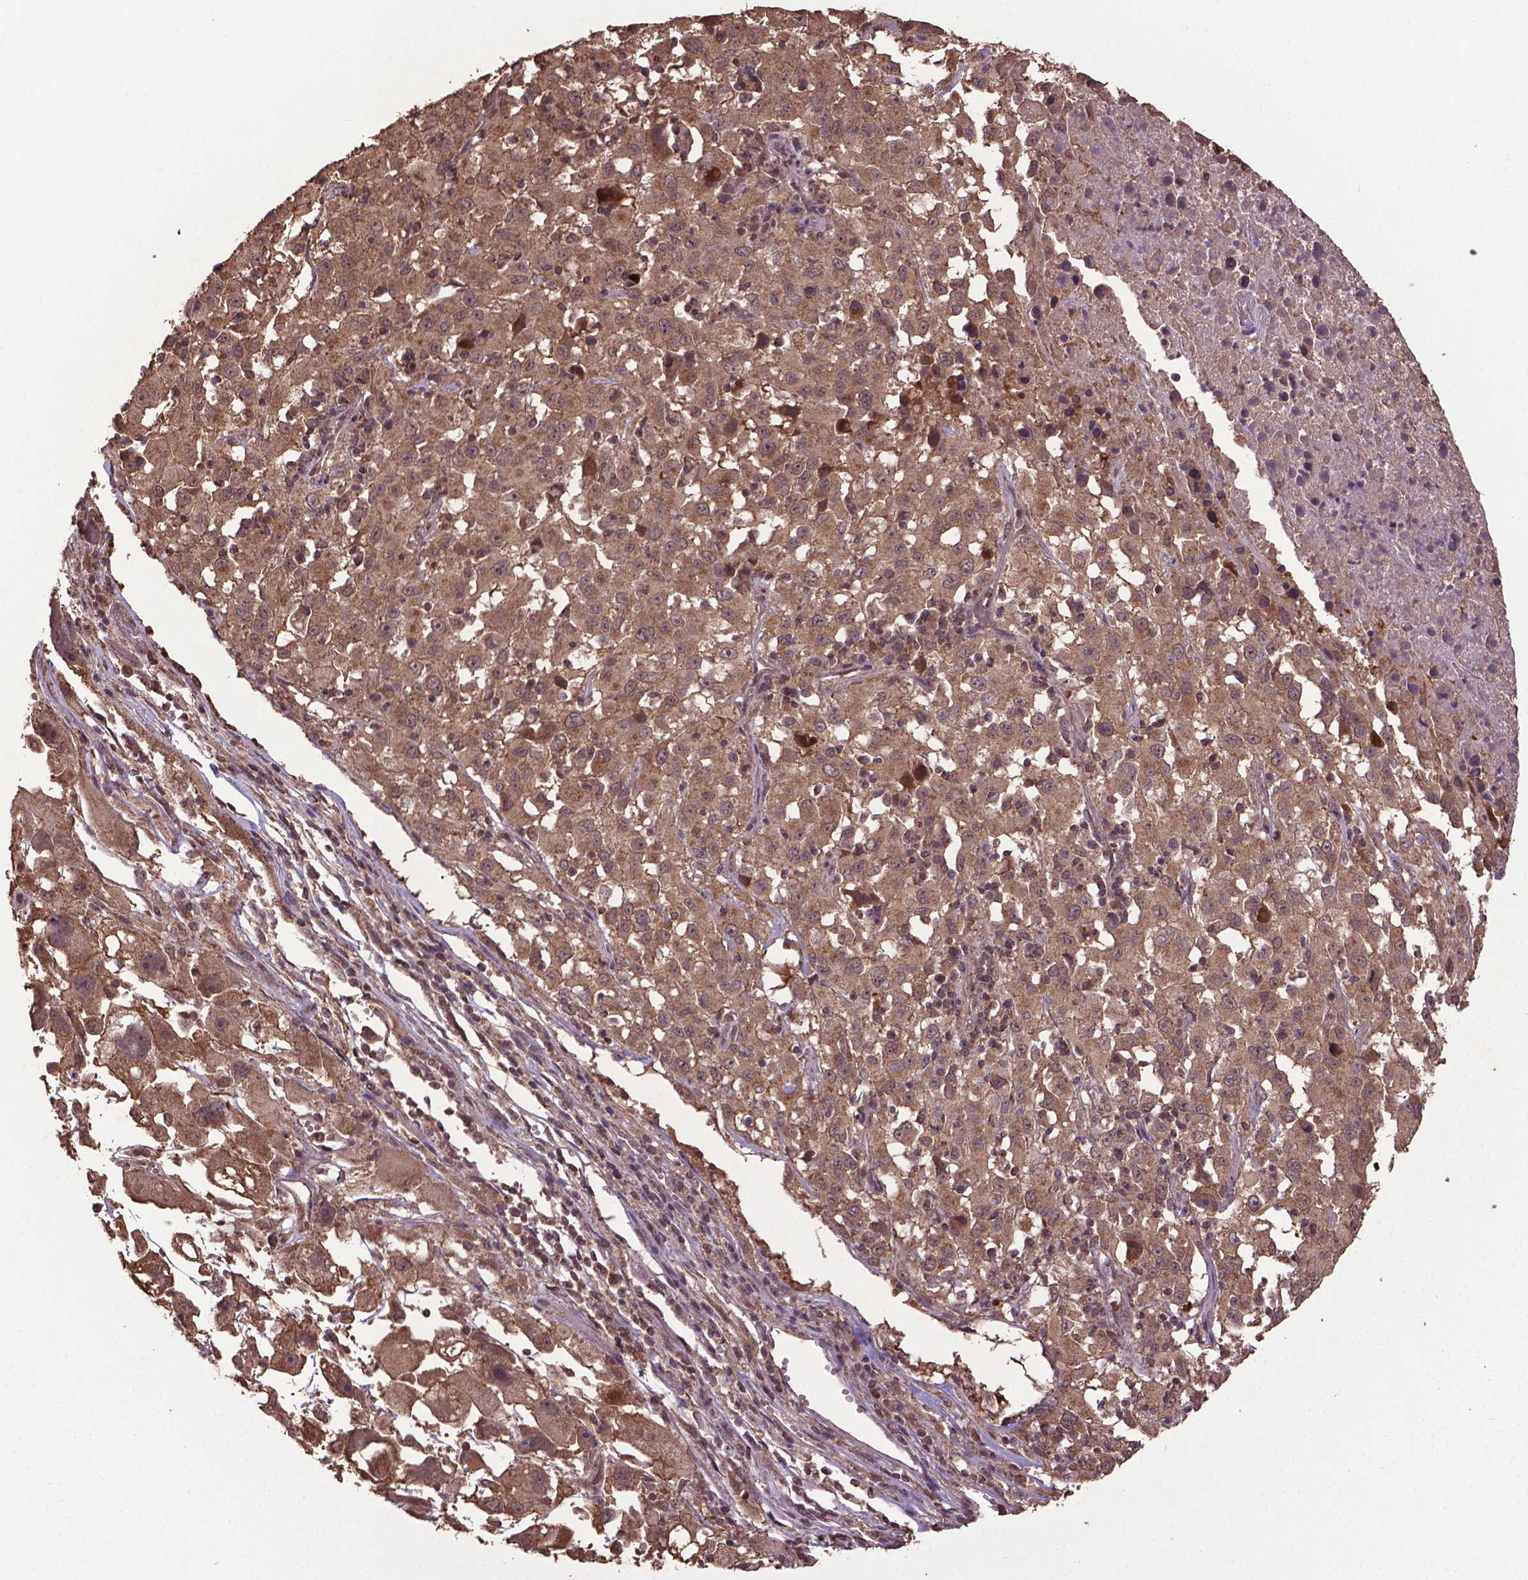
{"staining": {"intensity": "moderate", "quantity": ">75%", "location": "cytoplasmic/membranous,nuclear"}, "tissue": "melanoma", "cell_type": "Tumor cells", "image_type": "cancer", "snomed": [{"axis": "morphology", "description": "Malignant melanoma, Metastatic site"}, {"axis": "topography", "description": "Soft tissue"}], "caption": "DAB (3,3'-diaminobenzidine) immunohistochemical staining of human malignant melanoma (metastatic site) demonstrates moderate cytoplasmic/membranous and nuclear protein staining in about >75% of tumor cells.", "gene": "DCAF1", "patient": {"sex": "male", "age": 50}}